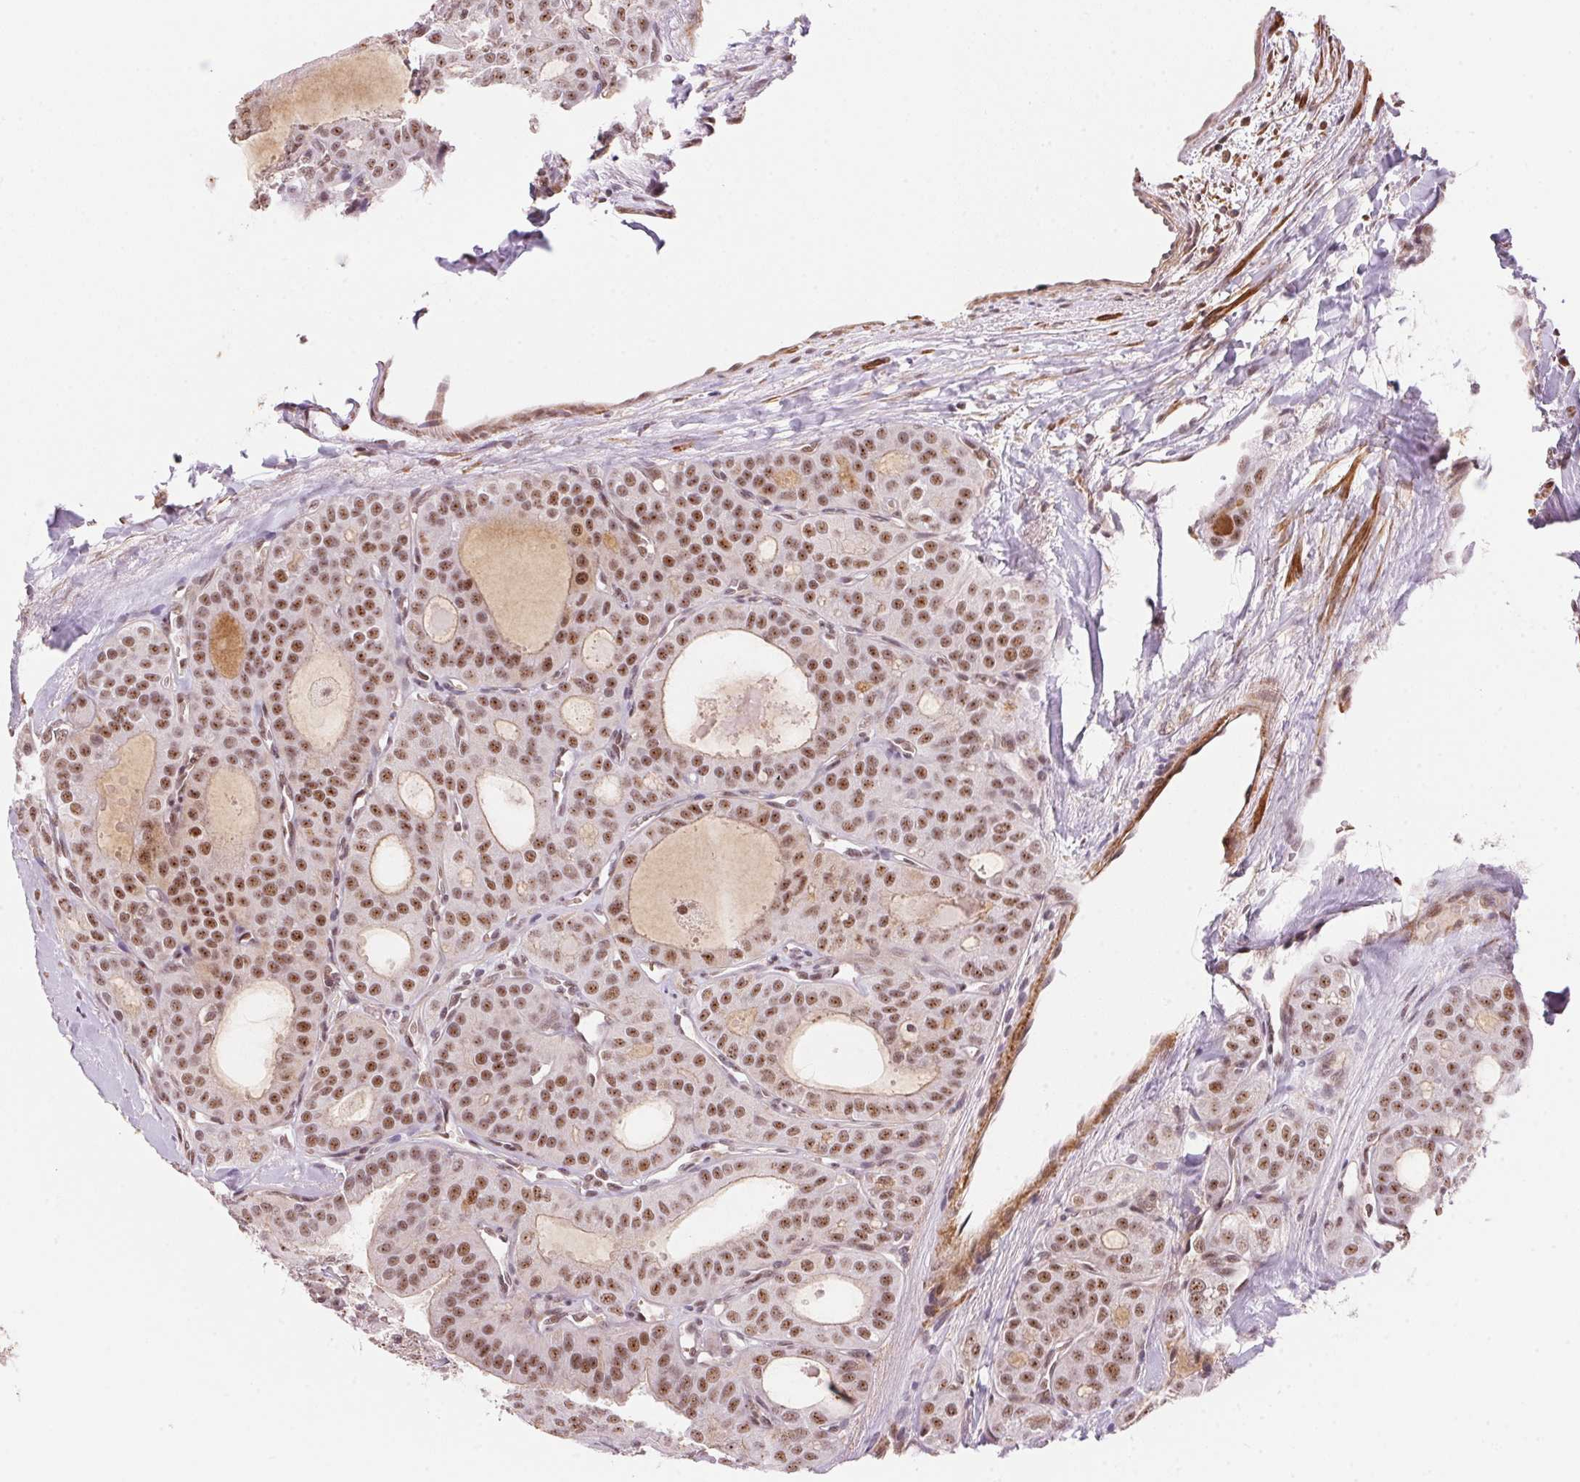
{"staining": {"intensity": "moderate", "quantity": ">75%", "location": "nuclear"}, "tissue": "thyroid cancer", "cell_type": "Tumor cells", "image_type": "cancer", "snomed": [{"axis": "morphology", "description": "Follicular adenoma carcinoma, NOS"}, {"axis": "topography", "description": "Thyroid gland"}], "caption": "A medium amount of moderate nuclear expression is appreciated in about >75% of tumor cells in follicular adenoma carcinoma (thyroid) tissue.", "gene": "HNRNPDL", "patient": {"sex": "male", "age": 75}}